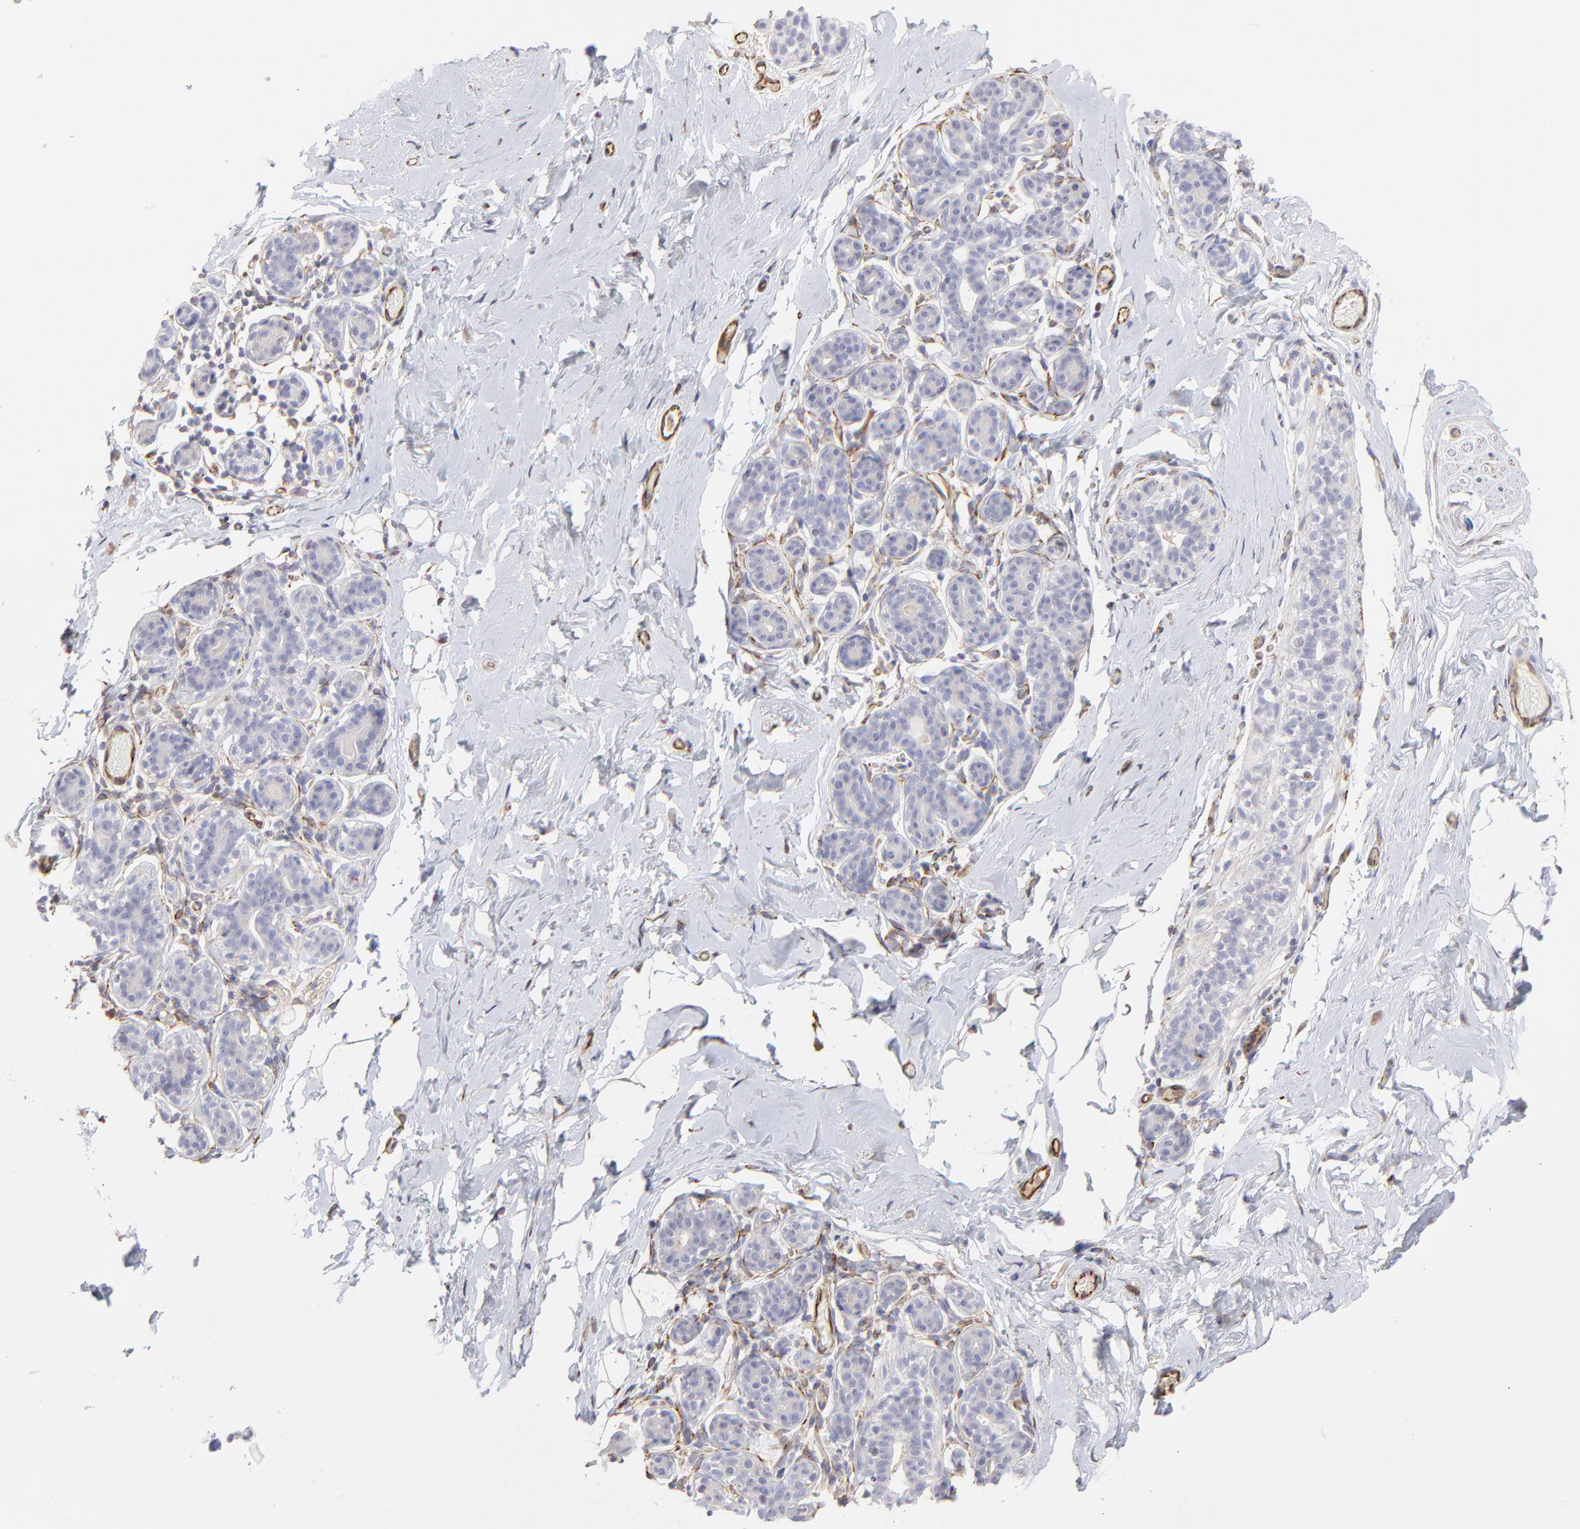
{"staining": {"intensity": "negative", "quantity": "none", "location": "none"}, "tissue": "breast", "cell_type": "Adipocytes", "image_type": "normal", "snomed": [{"axis": "morphology", "description": "Normal tissue, NOS"}, {"axis": "topography", "description": "Breast"}, {"axis": "topography", "description": "Soft tissue"}], "caption": "Adipocytes show no significant positivity in normal breast. Brightfield microscopy of immunohistochemistry stained with DAB (brown) and hematoxylin (blue), captured at high magnification.", "gene": "COX8C", "patient": {"sex": "female", "age": 75}}